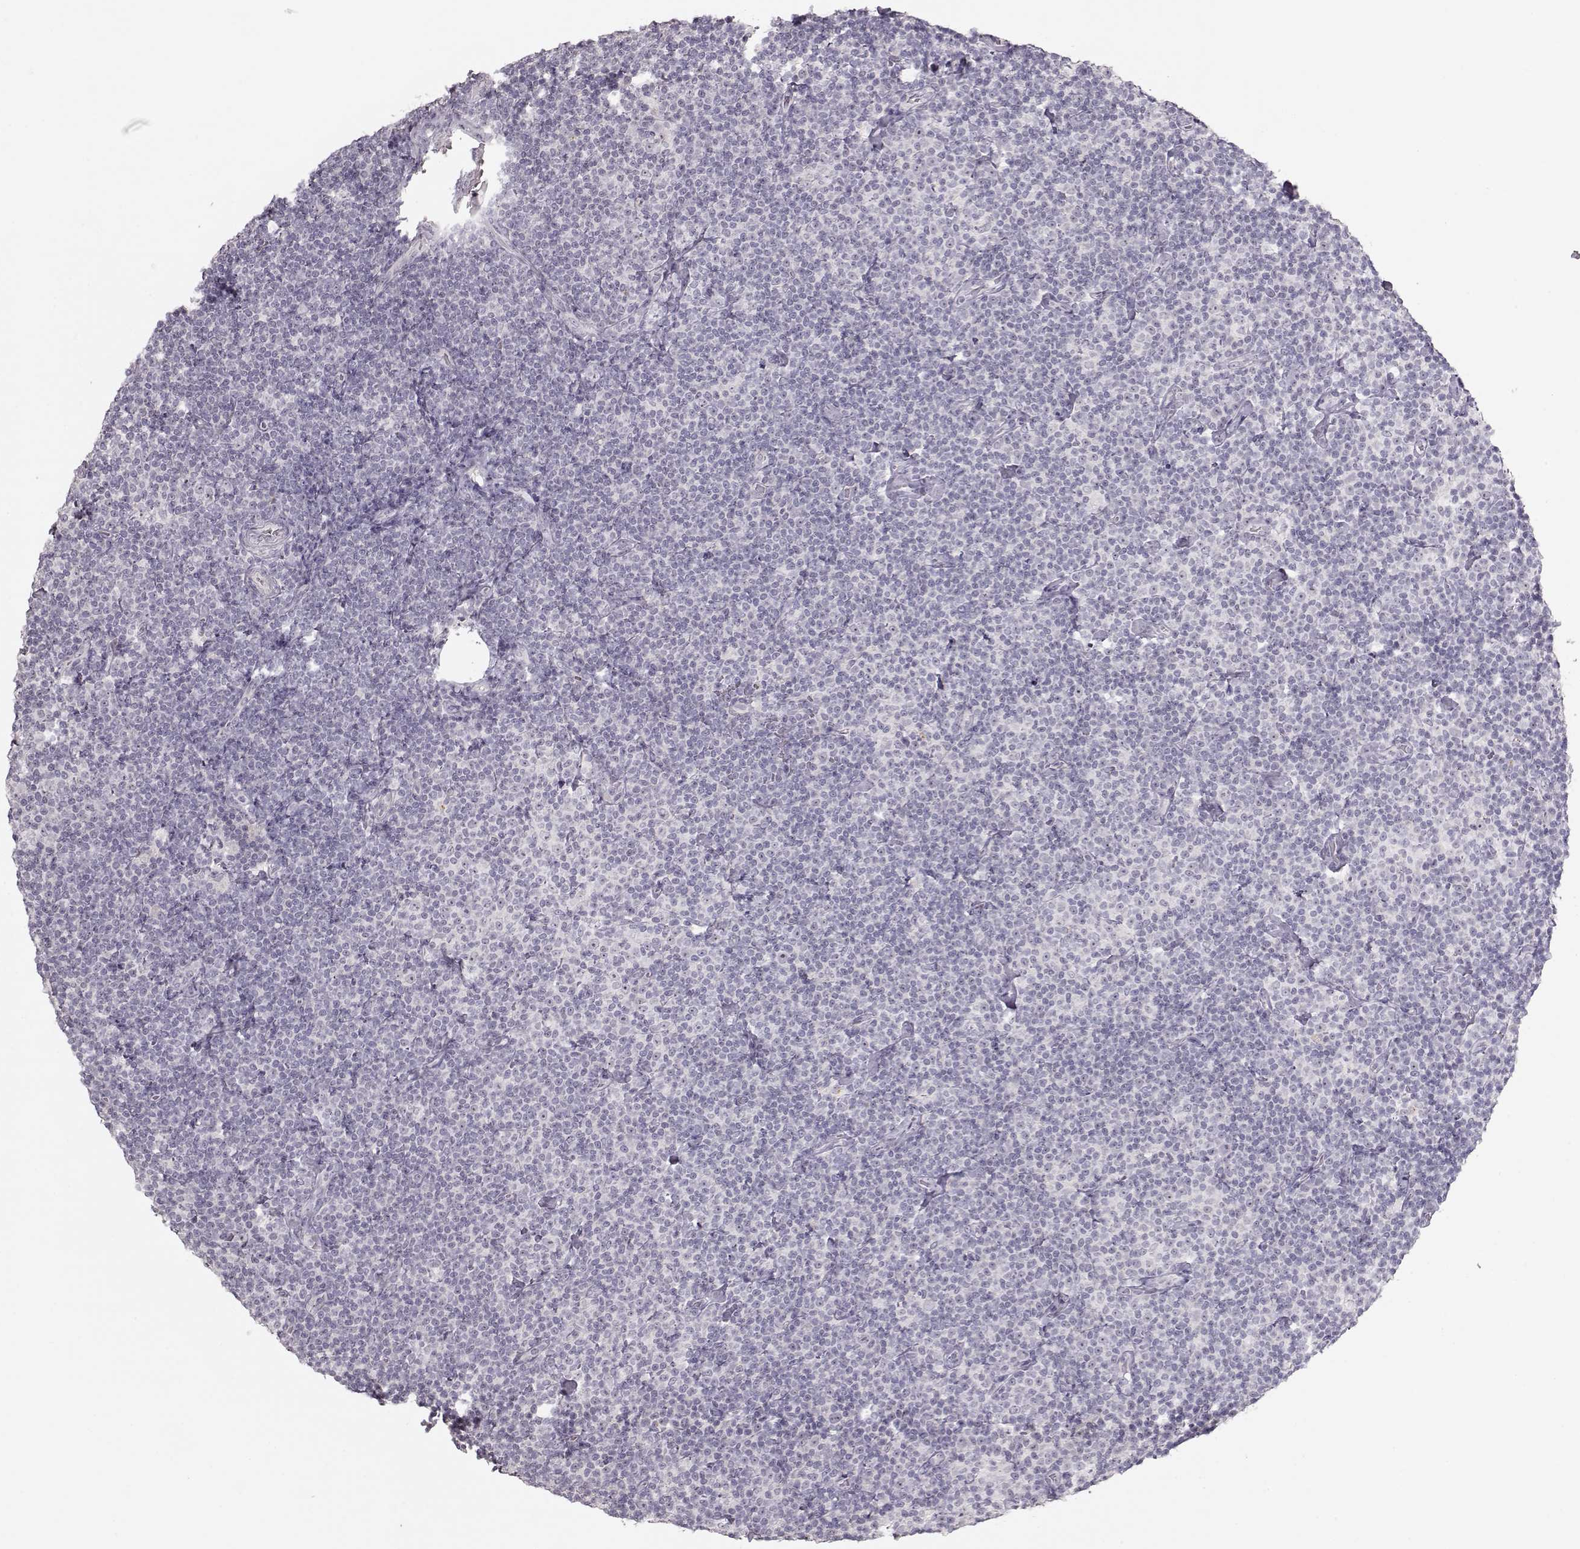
{"staining": {"intensity": "negative", "quantity": "none", "location": "none"}, "tissue": "lymphoma", "cell_type": "Tumor cells", "image_type": "cancer", "snomed": [{"axis": "morphology", "description": "Malignant lymphoma, non-Hodgkin's type, Low grade"}, {"axis": "topography", "description": "Lymph node"}], "caption": "This is an IHC image of human malignant lymphoma, non-Hodgkin's type (low-grade). There is no expression in tumor cells.", "gene": "FAM205A", "patient": {"sex": "male", "age": 81}}